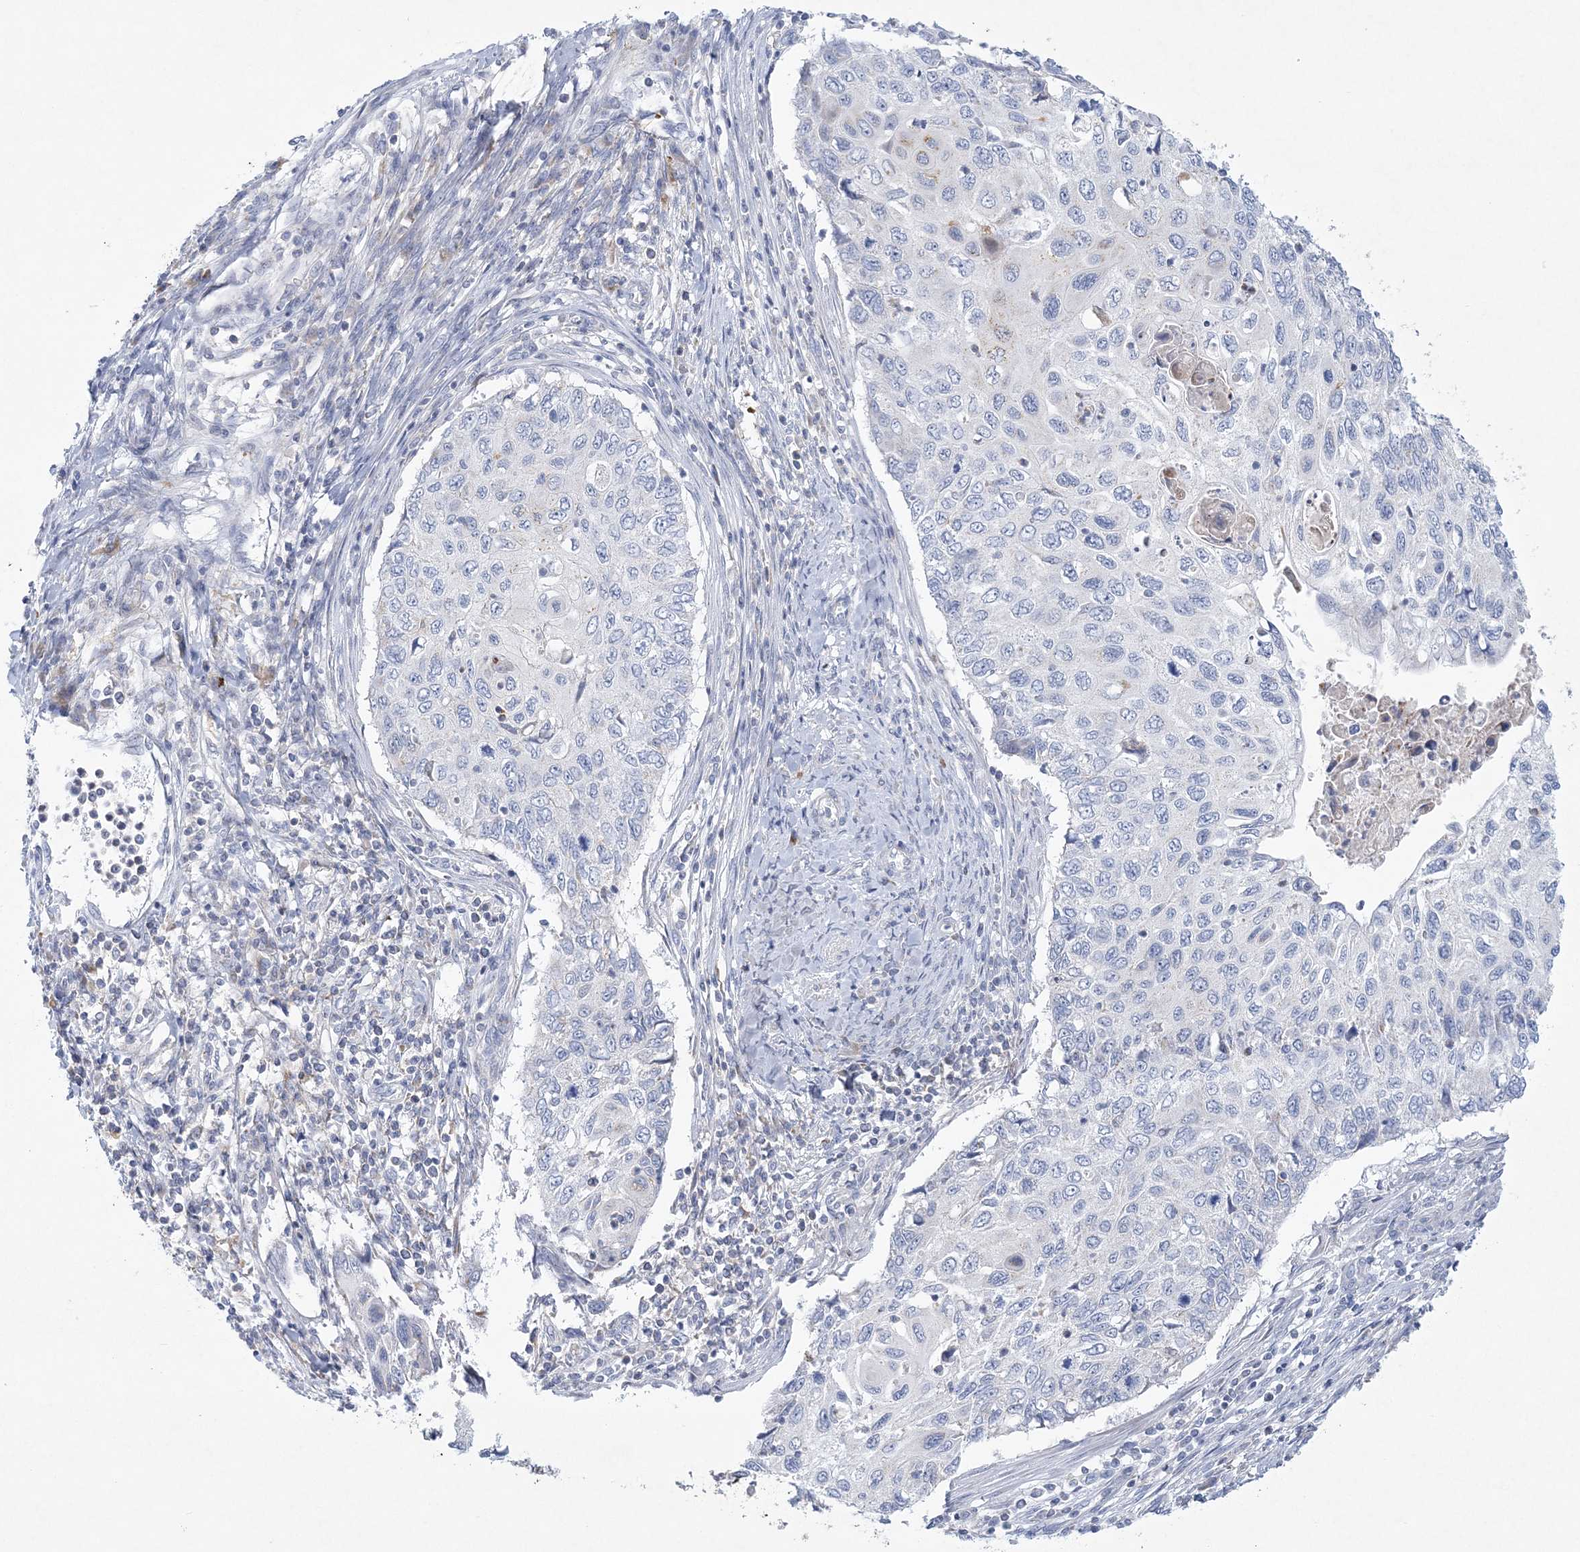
{"staining": {"intensity": "negative", "quantity": "none", "location": "none"}, "tissue": "cervical cancer", "cell_type": "Tumor cells", "image_type": "cancer", "snomed": [{"axis": "morphology", "description": "Squamous cell carcinoma, NOS"}, {"axis": "topography", "description": "Cervix"}], "caption": "This is an immunohistochemistry histopathology image of cervical cancer. There is no positivity in tumor cells.", "gene": "NIPAL1", "patient": {"sex": "female", "age": 70}}